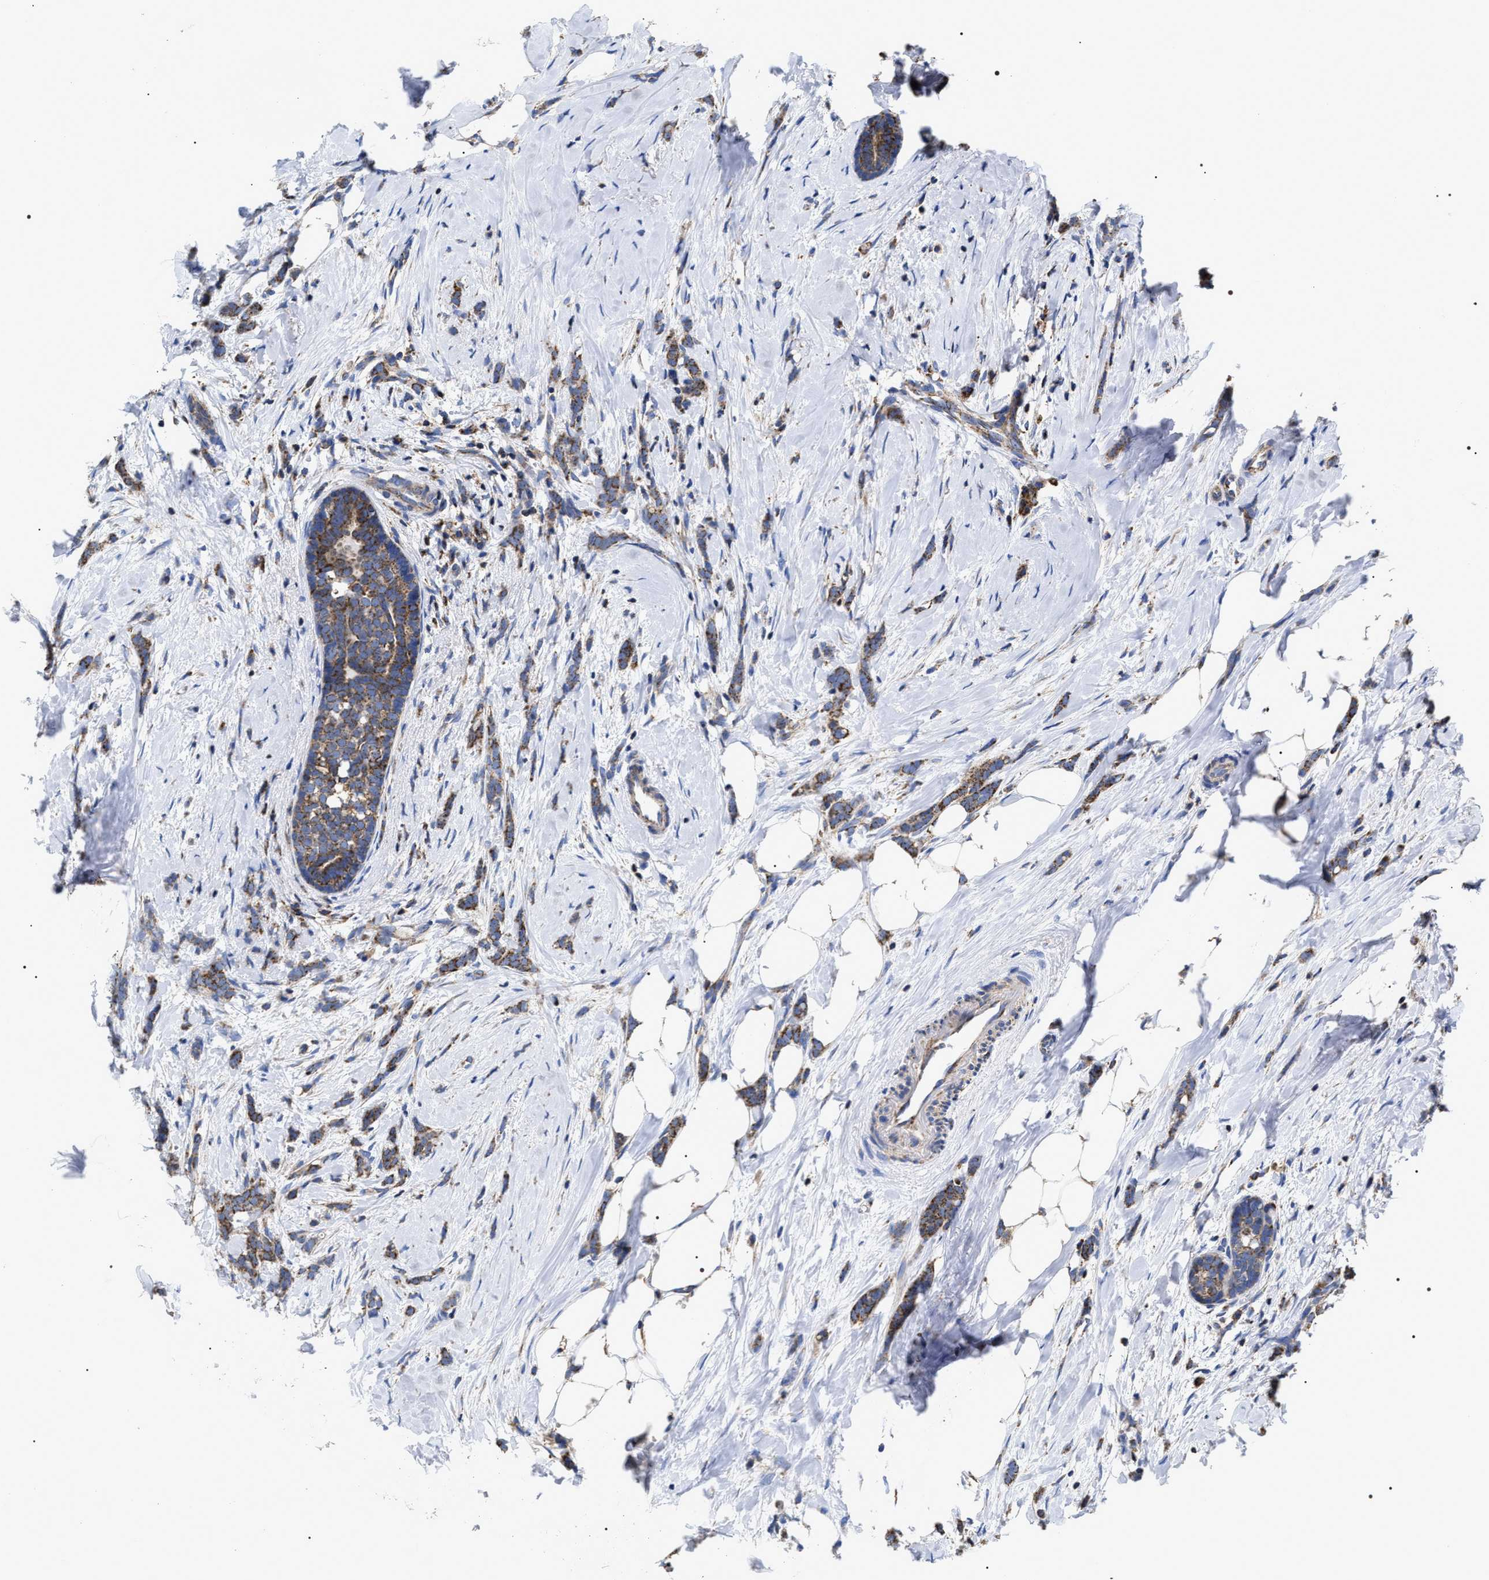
{"staining": {"intensity": "moderate", "quantity": ">75%", "location": "cytoplasmic/membranous"}, "tissue": "breast cancer", "cell_type": "Tumor cells", "image_type": "cancer", "snomed": [{"axis": "morphology", "description": "Lobular carcinoma, in situ"}, {"axis": "morphology", "description": "Lobular carcinoma"}, {"axis": "topography", "description": "Breast"}], "caption": "Human breast cancer (lobular carcinoma in situ) stained for a protein (brown) reveals moderate cytoplasmic/membranous positive expression in about >75% of tumor cells.", "gene": "COG5", "patient": {"sex": "female", "age": 41}}